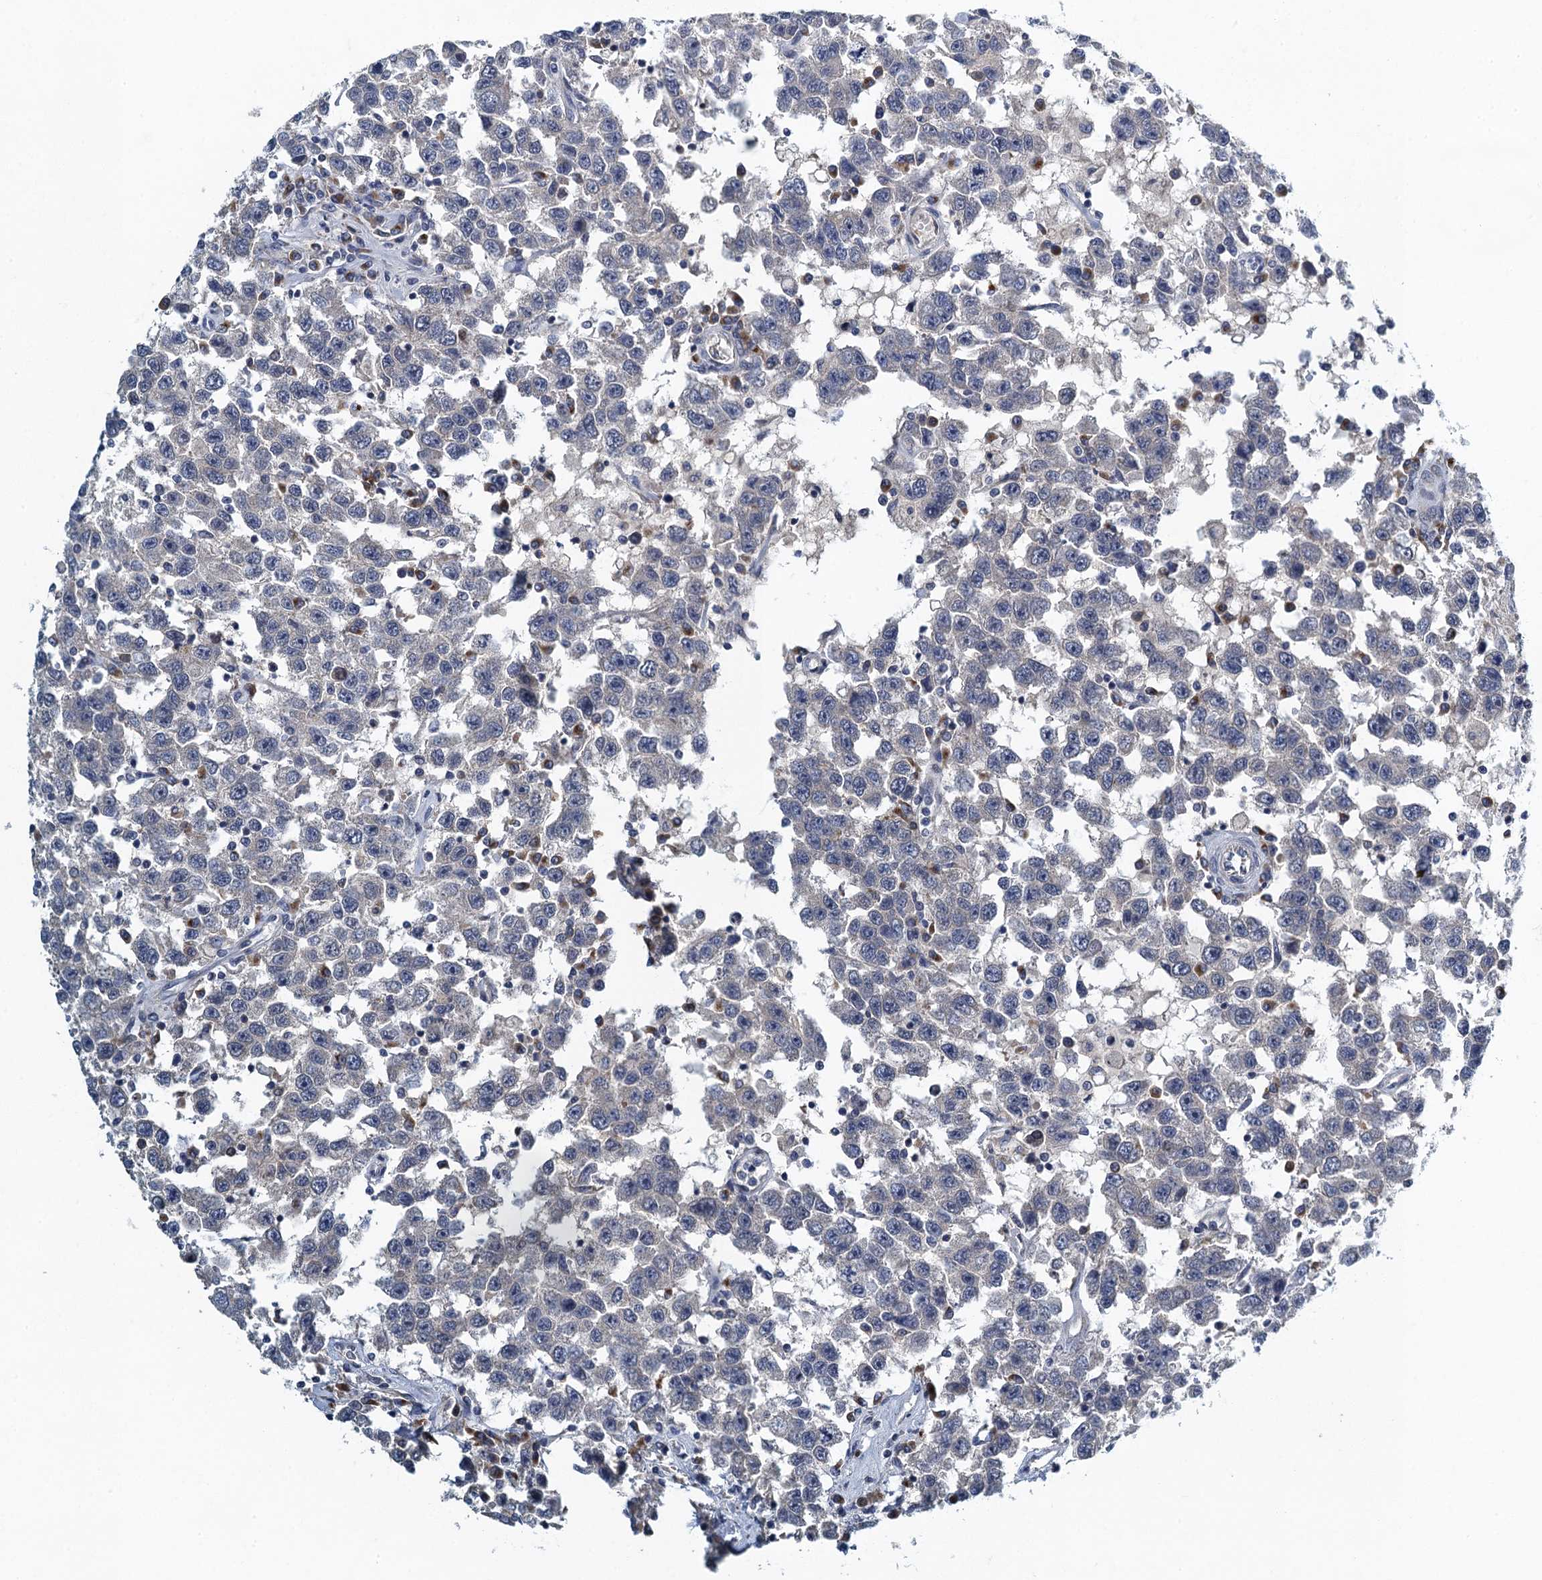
{"staining": {"intensity": "negative", "quantity": "none", "location": "none"}, "tissue": "testis cancer", "cell_type": "Tumor cells", "image_type": "cancer", "snomed": [{"axis": "morphology", "description": "Seminoma, NOS"}, {"axis": "topography", "description": "Testis"}], "caption": "High power microscopy photomicrograph of an immunohistochemistry photomicrograph of seminoma (testis), revealing no significant positivity in tumor cells.", "gene": "ALG2", "patient": {"sex": "male", "age": 41}}